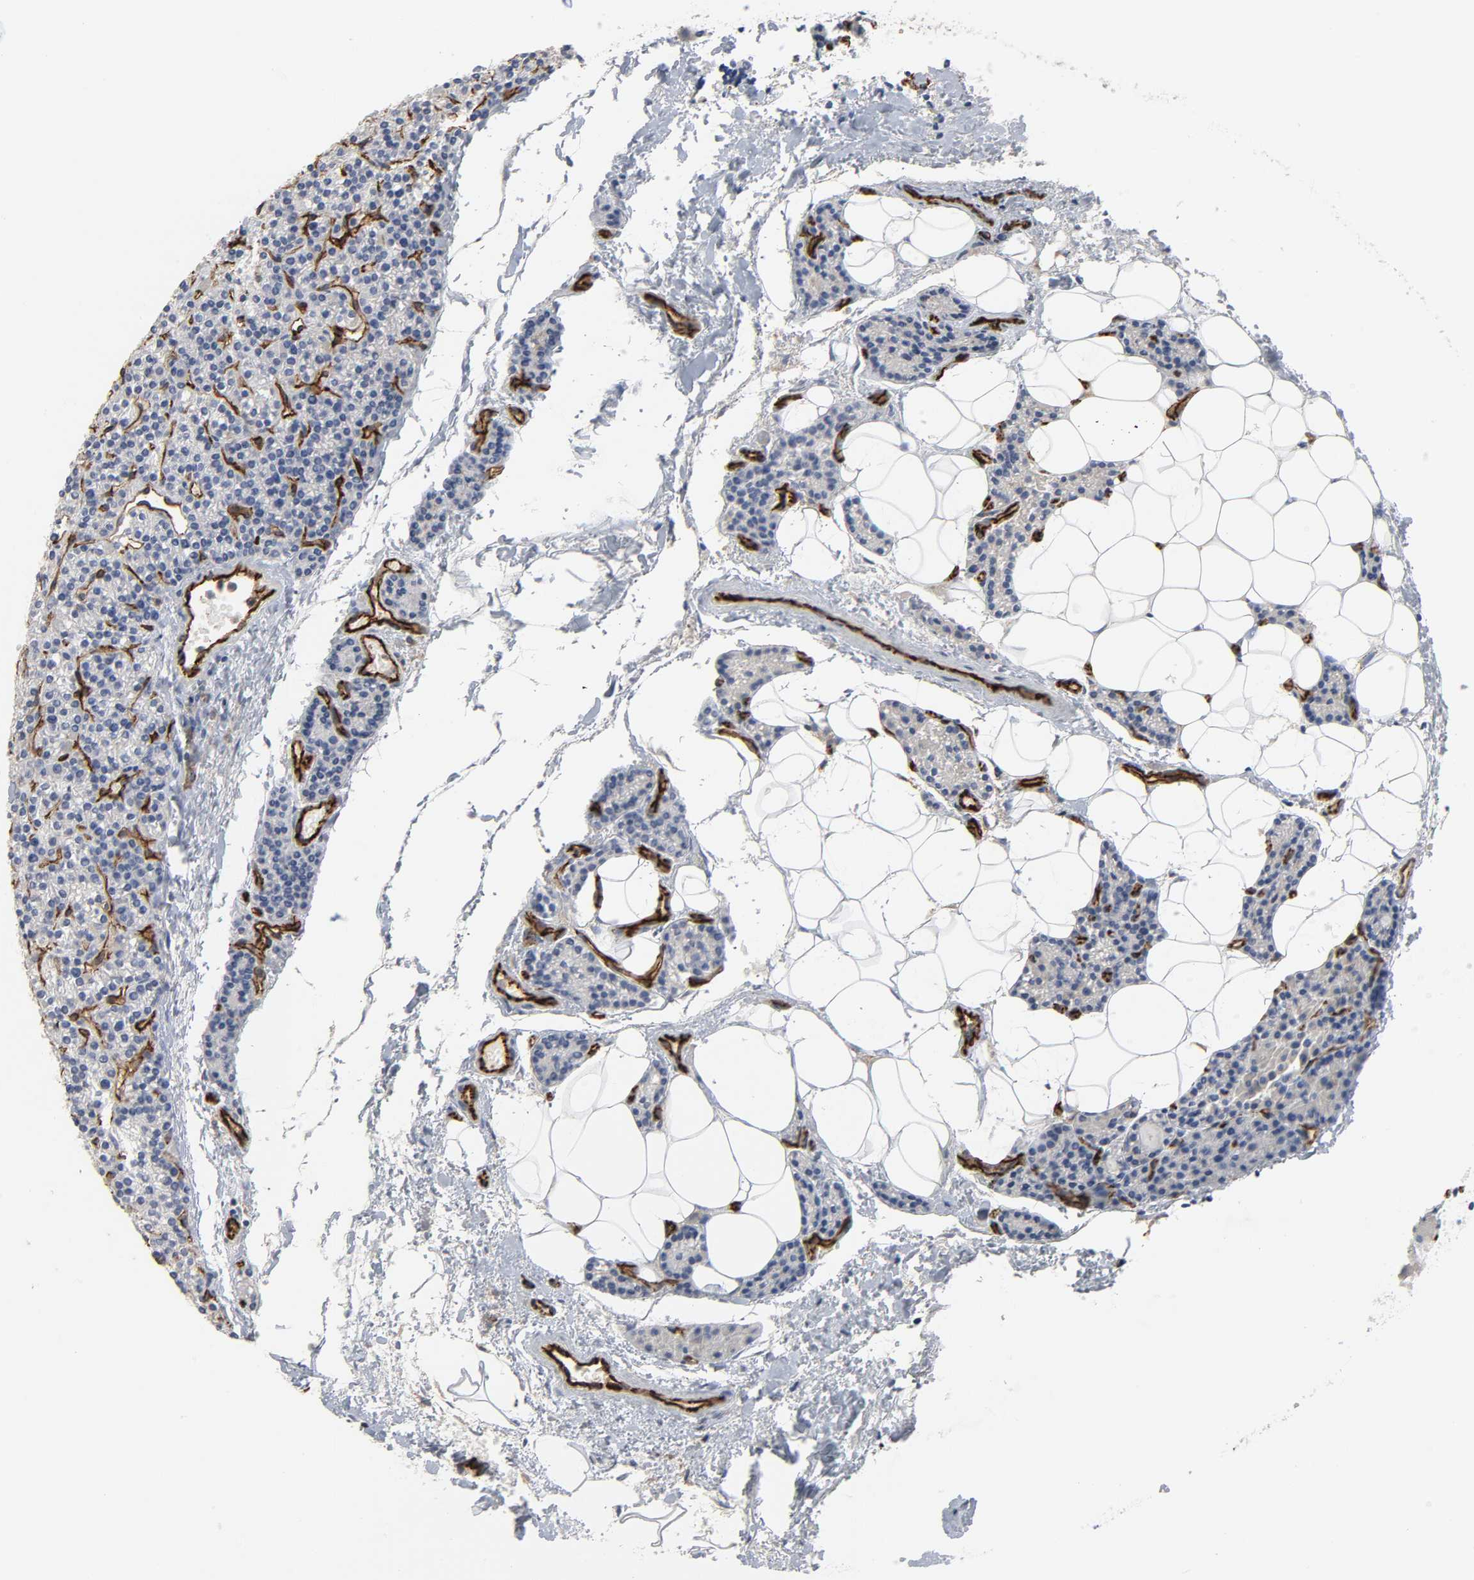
{"staining": {"intensity": "negative", "quantity": "none", "location": "none"}, "tissue": "parathyroid gland", "cell_type": "Glandular cells", "image_type": "normal", "snomed": [{"axis": "morphology", "description": "Normal tissue, NOS"}, {"axis": "topography", "description": "Parathyroid gland"}], "caption": "Immunohistochemistry (IHC) micrograph of benign parathyroid gland stained for a protein (brown), which shows no expression in glandular cells.", "gene": "PECAM1", "patient": {"sex": "female", "age": 50}}